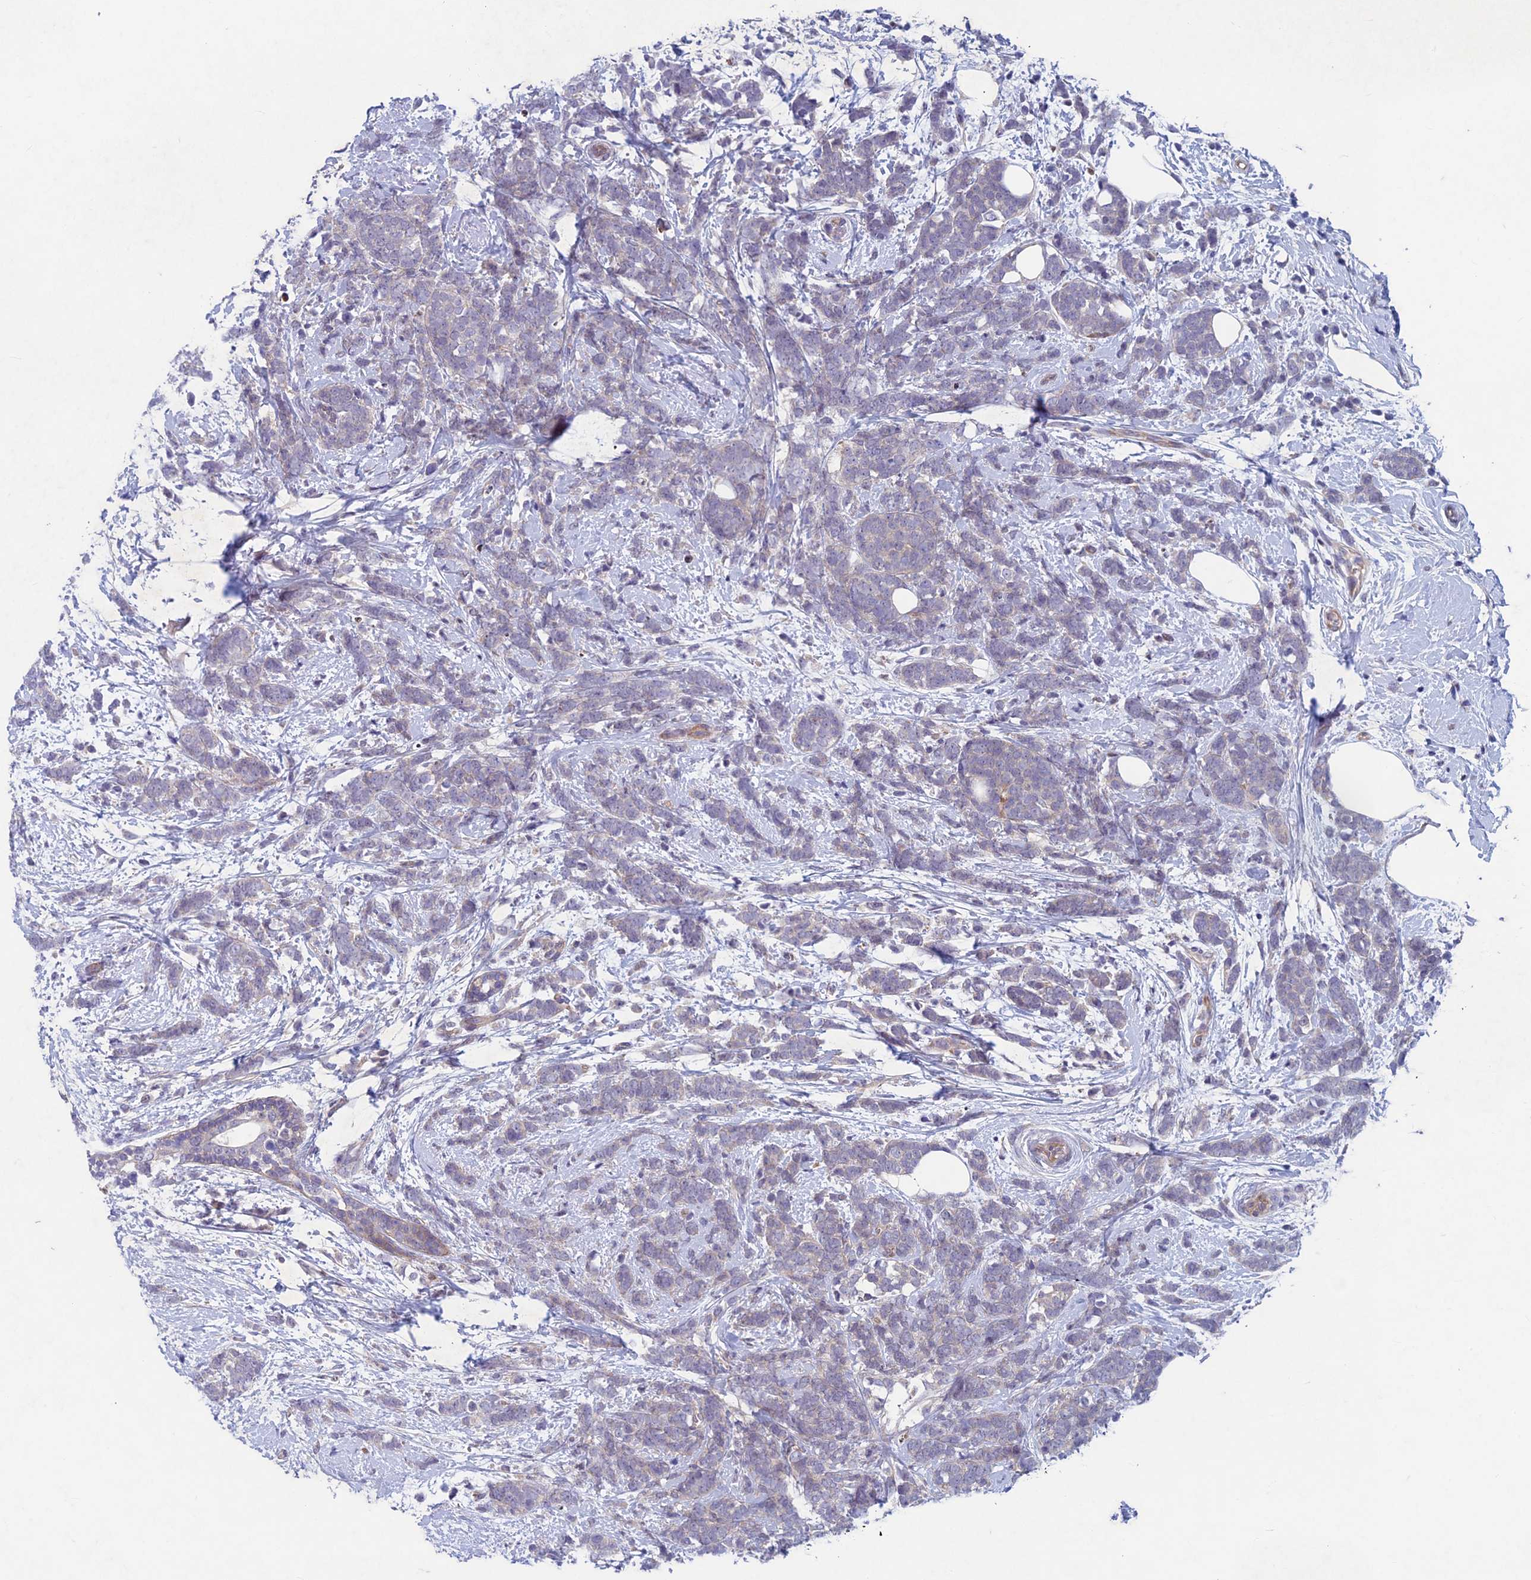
{"staining": {"intensity": "negative", "quantity": "none", "location": "none"}, "tissue": "breast cancer", "cell_type": "Tumor cells", "image_type": "cancer", "snomed": [{"axis": "morphology", "description": "Lobular carcinoma"}, {"axis": "topography", "description": "Breast"}], "caption": "Tumor cells are negative for brown protein staining in breast cancer. Brightfield microscopy of IHC stained with DAB (brown) and hematoxylin (blue), captured at high magnification.", "gene": "PTHLH", "patient": {"sex": "female", "age": 58}}